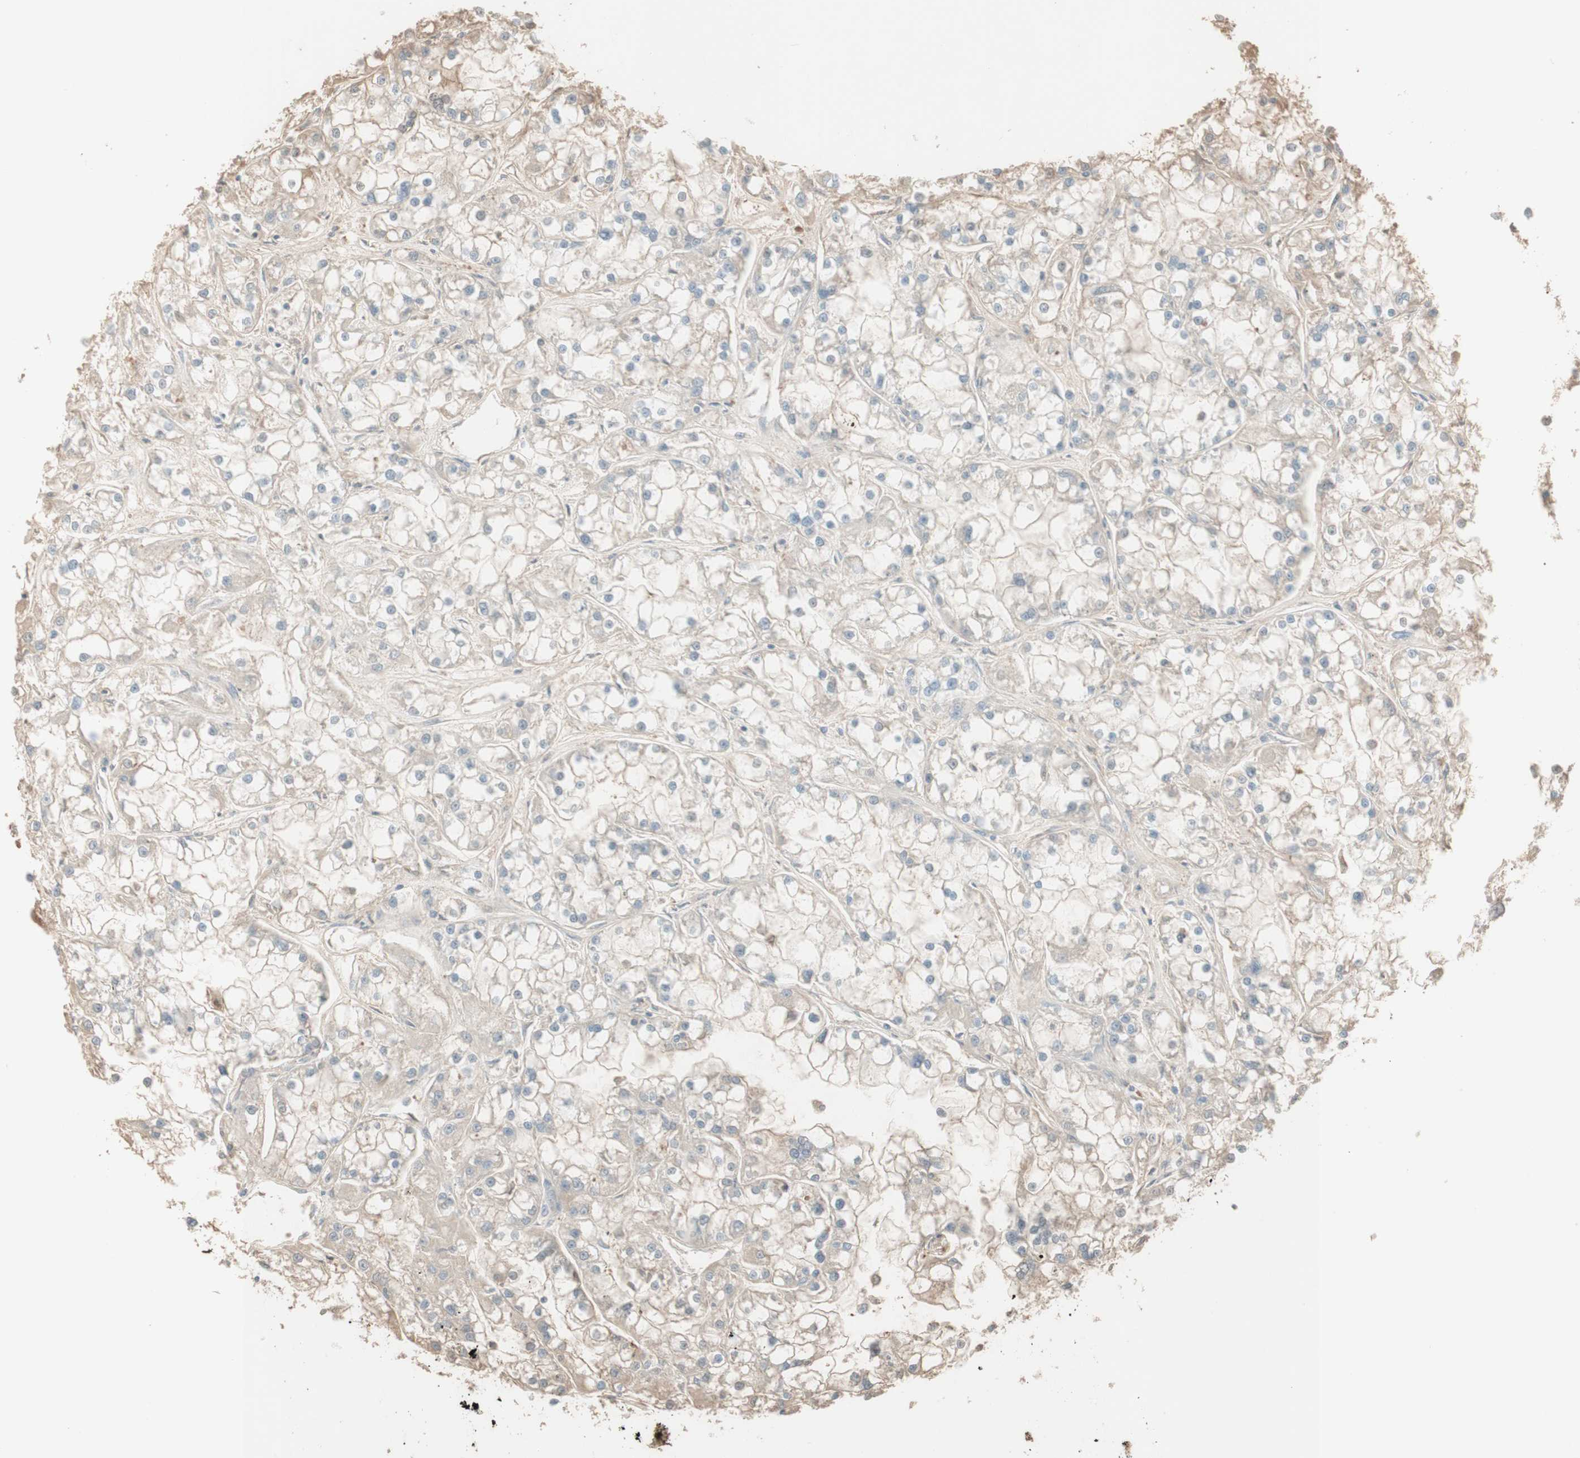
{"staining": {"intensity": "weak", "quantity": ">75%", "location": "cytoplasmic/membranous"}, "tissue": "renal cancer", "cell_type": "Tumor cells", "image_type": "cancer", "snomed": [{"axis": "morphology", "description": "Adenocarcinoma, NOS"}, {"axis": "topography", "description": "Kidney"}], "caption": "Immunohistochemistry (IHC) photomicrograph of neoplastic tissue: renal cancer (adenocarcinoma) stained using IHC exhibits low levels of weak protein expression localized specifically in the cytoplasmic/membranous of tumor cells, appearing as a cytoplasmic/membranous brown color.", "gene": "IFNG", "patient": {"sex": "female", "age": 52}}